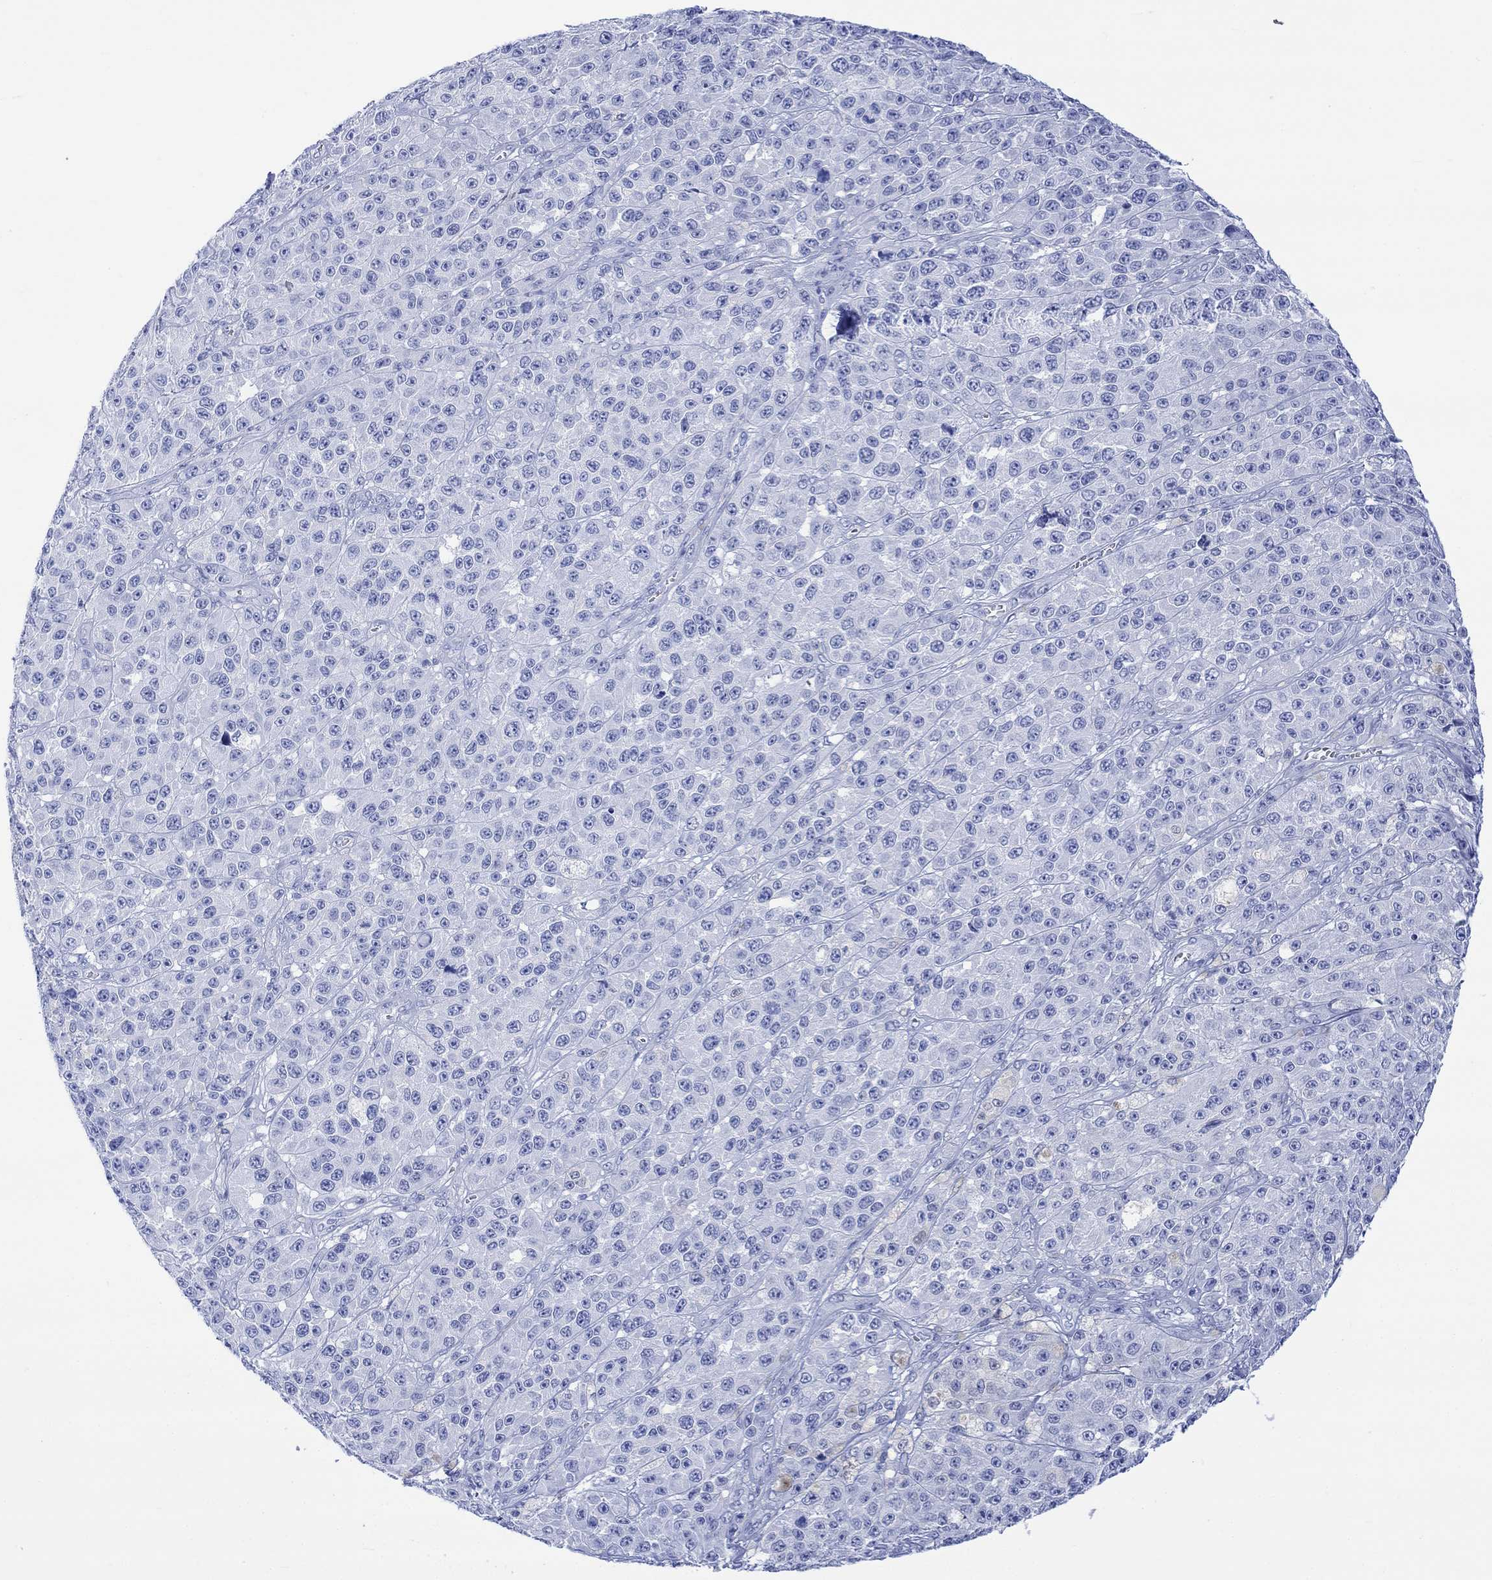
{"staining": {"intensity": "negative", "quantity": "none", "location": "none"}, "tissue": "melanoma", "cell_type": "Tumor cells", "image_type": "cancer", "snomed": [{"axis": "morphology", "description": "Malignant melanoma, NOS"}, {"axis": "topography", "description": "Skin"}], "caption": "Immunohistochemical staining of melanoma reveals no significant expression in tumor cells. (DAB immunohistochemistry (IHC), high magnification).", "gene": "CELF4", "patient": {"sex": "female", "age": 58}}